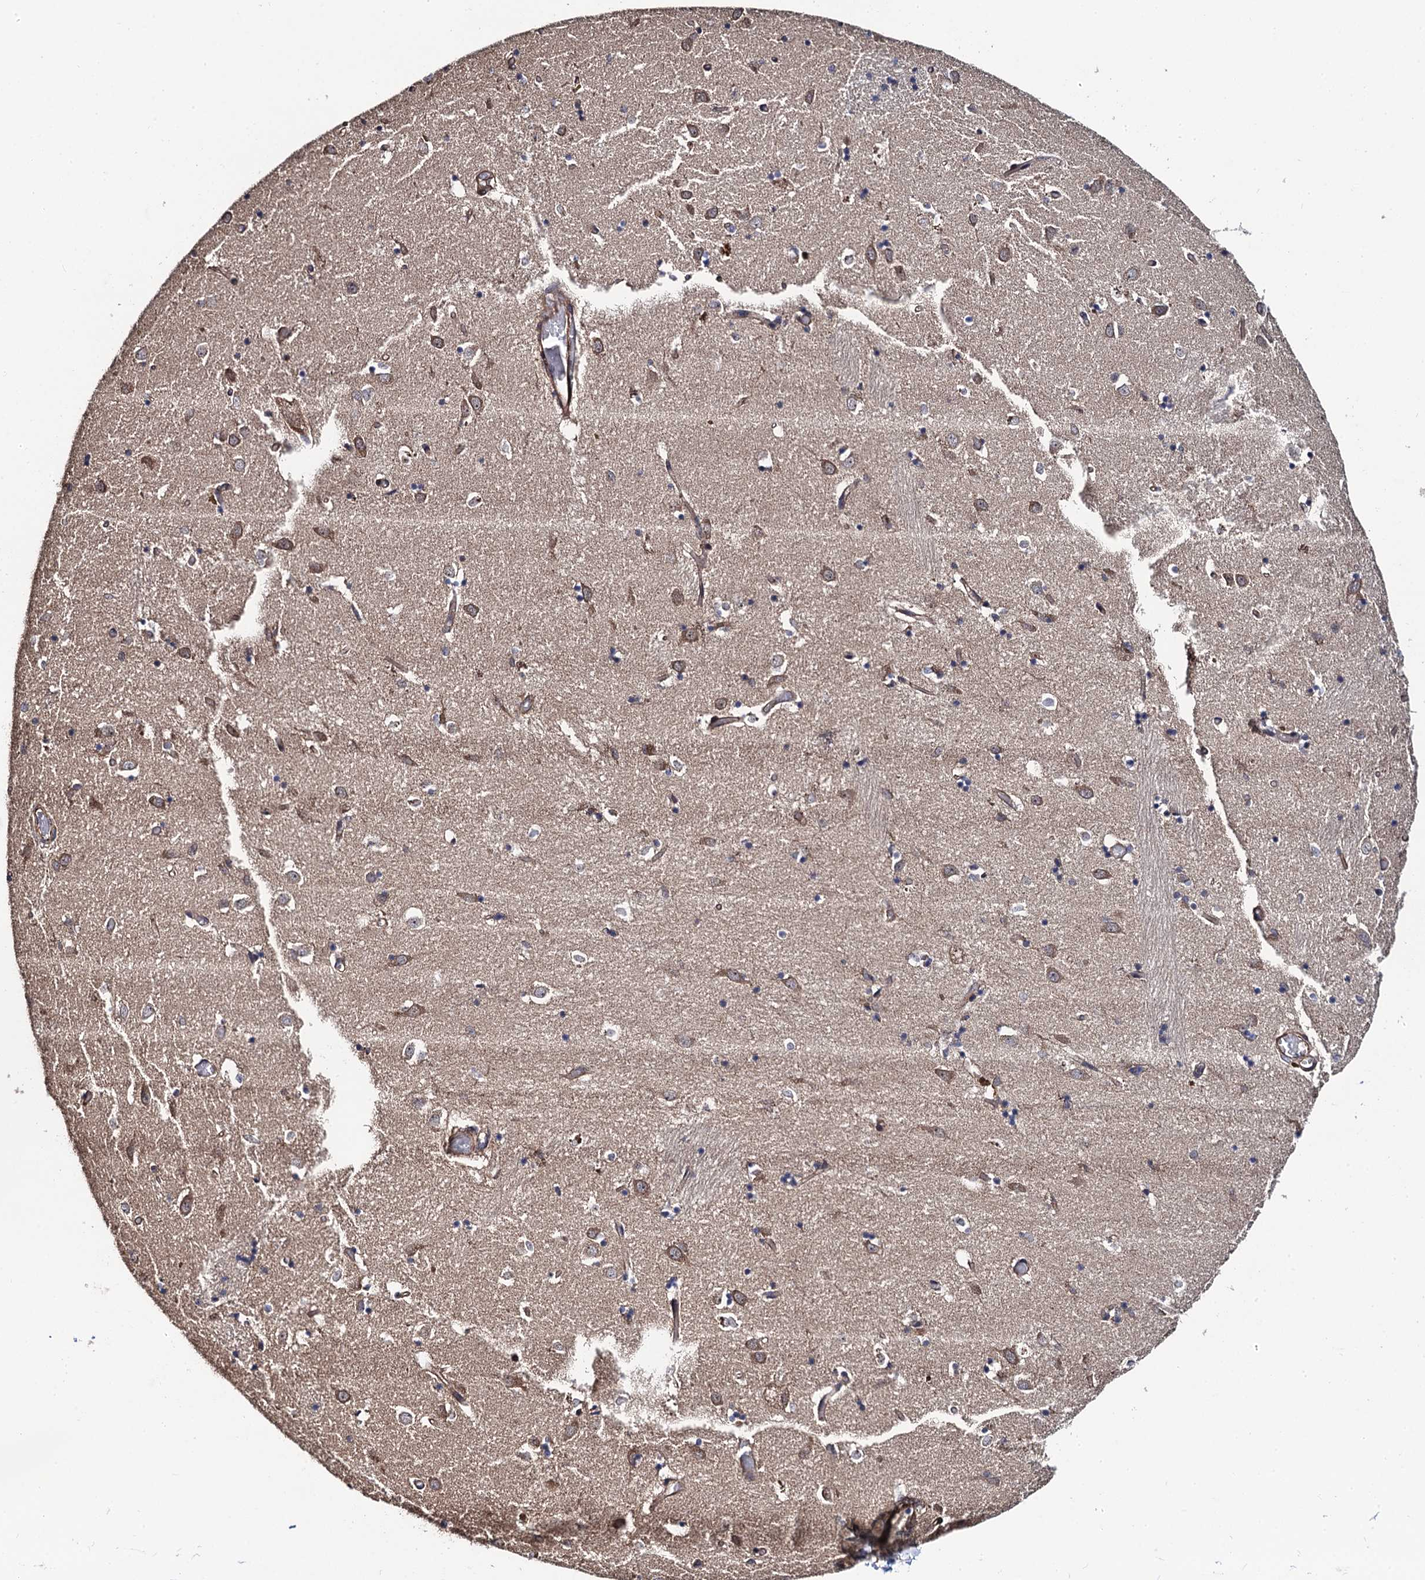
{"staining": {"intensity": "moderate", "quantity": "<25%", "location": "cytoplasmic/membranous,nuclear"}, "tissue": "caudate", "cell_type": "Glial cells", "image_type": "normal", "snomed": [{"axis": "morphology", "description": "Normal tissue, NOS"}, {"axis": "topography", "description": "Lateral ventricle wall"}], "caption": "Caudate stained for a protein (brown) shows moderate cytoplasmic/membranous,nuclear positive expression in approximately <25% of glial cells.", "gene": "FSIP1", "patient": {"sex": "male", "age": 70}}